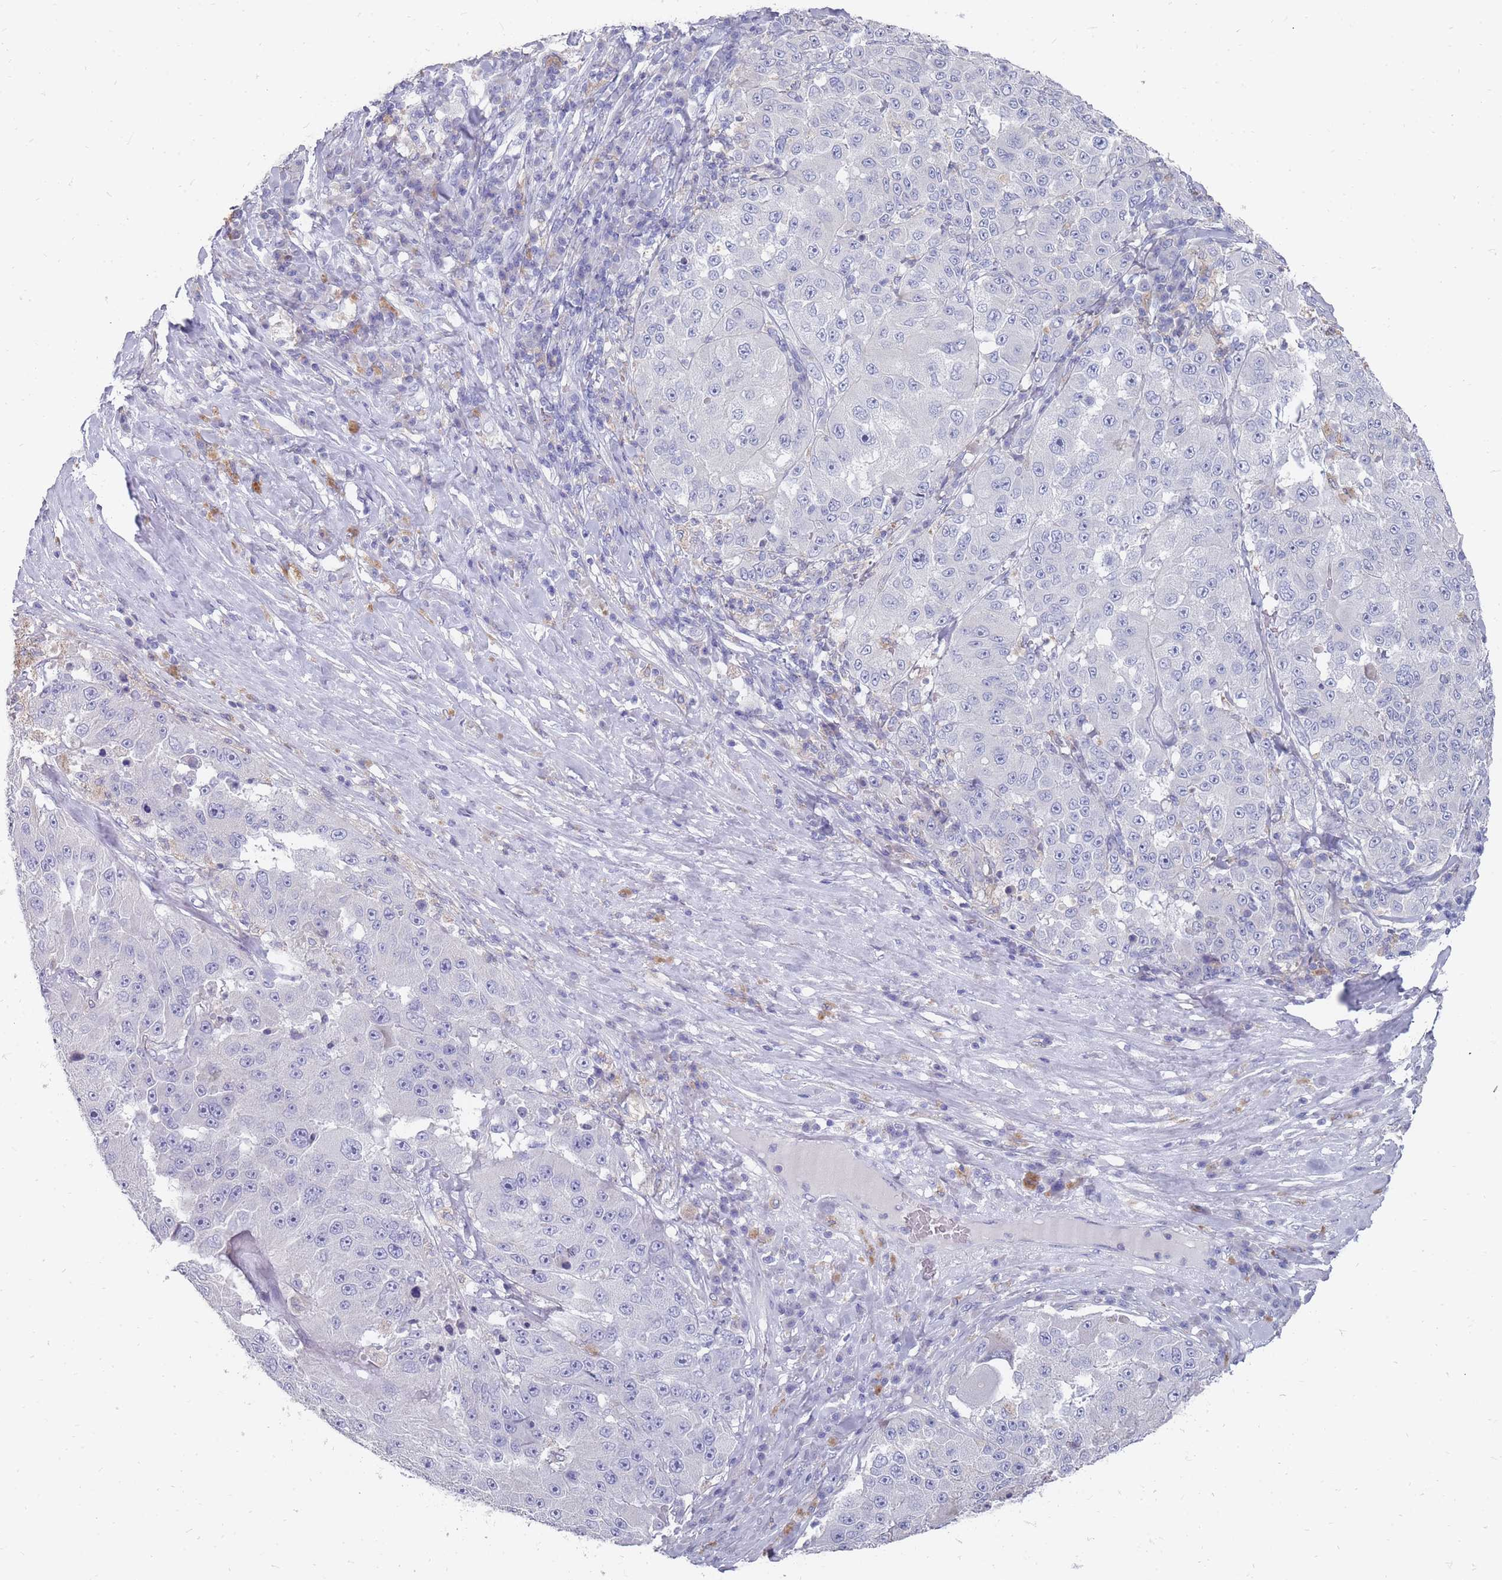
{"staining": {"intensity": "negative", "quantity": "none", "location": "none"}, "tissue": "melanoma", "cell_type": "Tumor cells", "image_type": "cancer", "snomed": [{"axis": "morphology", "description": "Malignant melanoma, Metastatic site"}, {"axis": "topography", "description": "Lymph node"}], "caption": "This is an immunohistochemistry (IHC) photomicrograph of melanoma. There is no expression in tumor cells.", "gene": "OTULINL", "patient": {"sex": "male", "age": 62}}